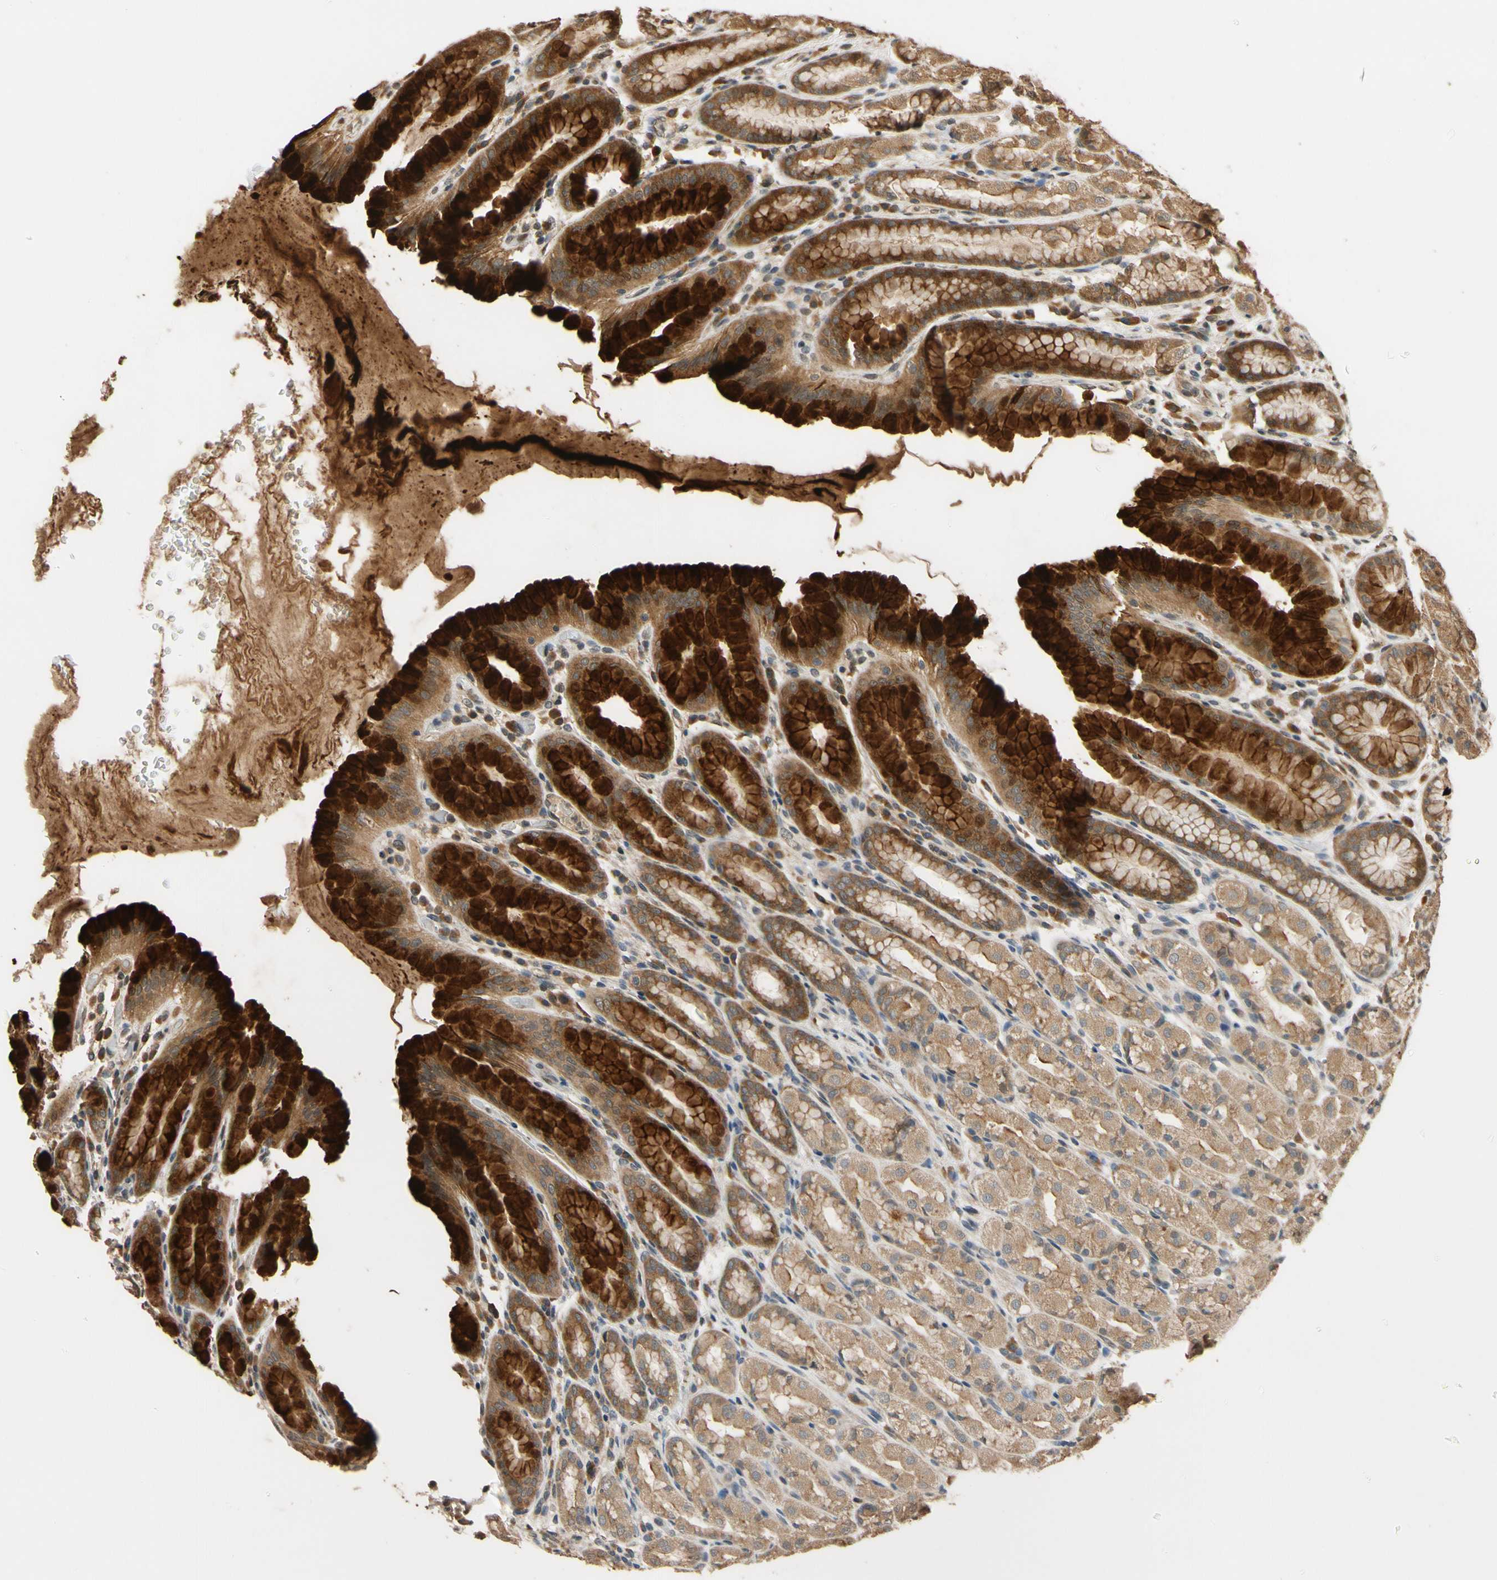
{"staining": {"intensity": "strong", "quantity": ">75%", "location": "cytoplasmic/membranous"}, "tissue": "stomach", "cell_type": "Glandular cells", "image_type": "normal", "snomed": [{"axis": "morphology", "description": "Normal tissue, NOS"}, {"axis": "topography", "description": "Stomach, upper"}], "caption": "Normal stomach demonstrates strong cytoplasmic/membranous expression in about >75% of glandular cells, visualized by immunohistochemistry. (DAB = brown stain, brightfield microscopy at high magnification).", "gene": "TMEM230", "patient": {"sex": "male", "age": 68}}